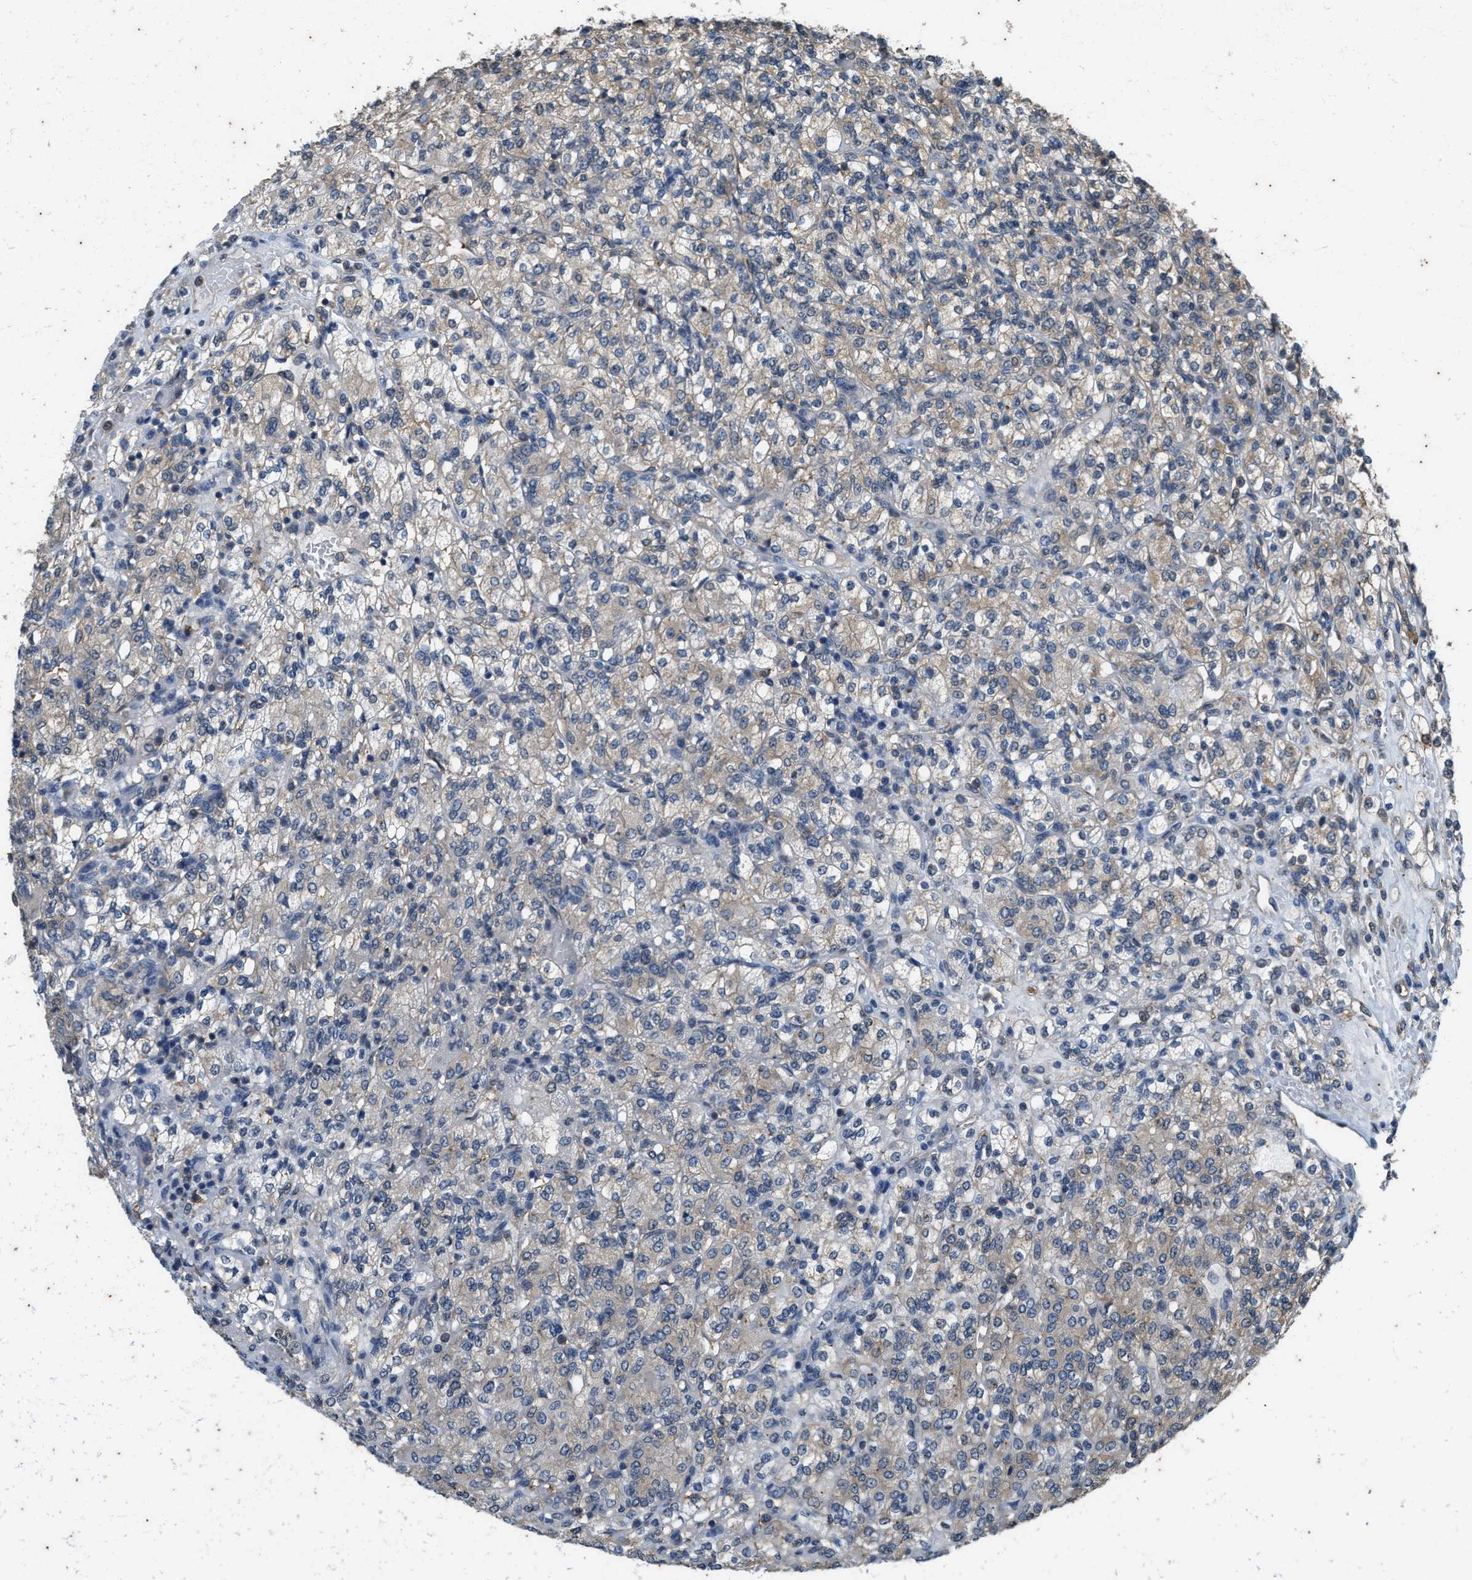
{"staining": {"intensity": "weak", "quantity": ">75%", "location": "cytoplasmic/membranous"}, "tissue": "renal cancer", "cell_type": "Tumor cells", "image_type": "cancer", "snomed": [{"axis": "morphology", "description": "Adenocarcinoma, NOS"}, {"axis": "topography", "description": "Kidney"}], "caption": "DAB immunohistochemical staining of renal adenocarcinoma shows weak cytoplasmic/membranous protein positivity in approximately >75% of tumor cells. (Brightfield microscopy of DAB IHC at high magnification).", "gene": "COX19", "patient": {"sex": "male", "age": 77}}